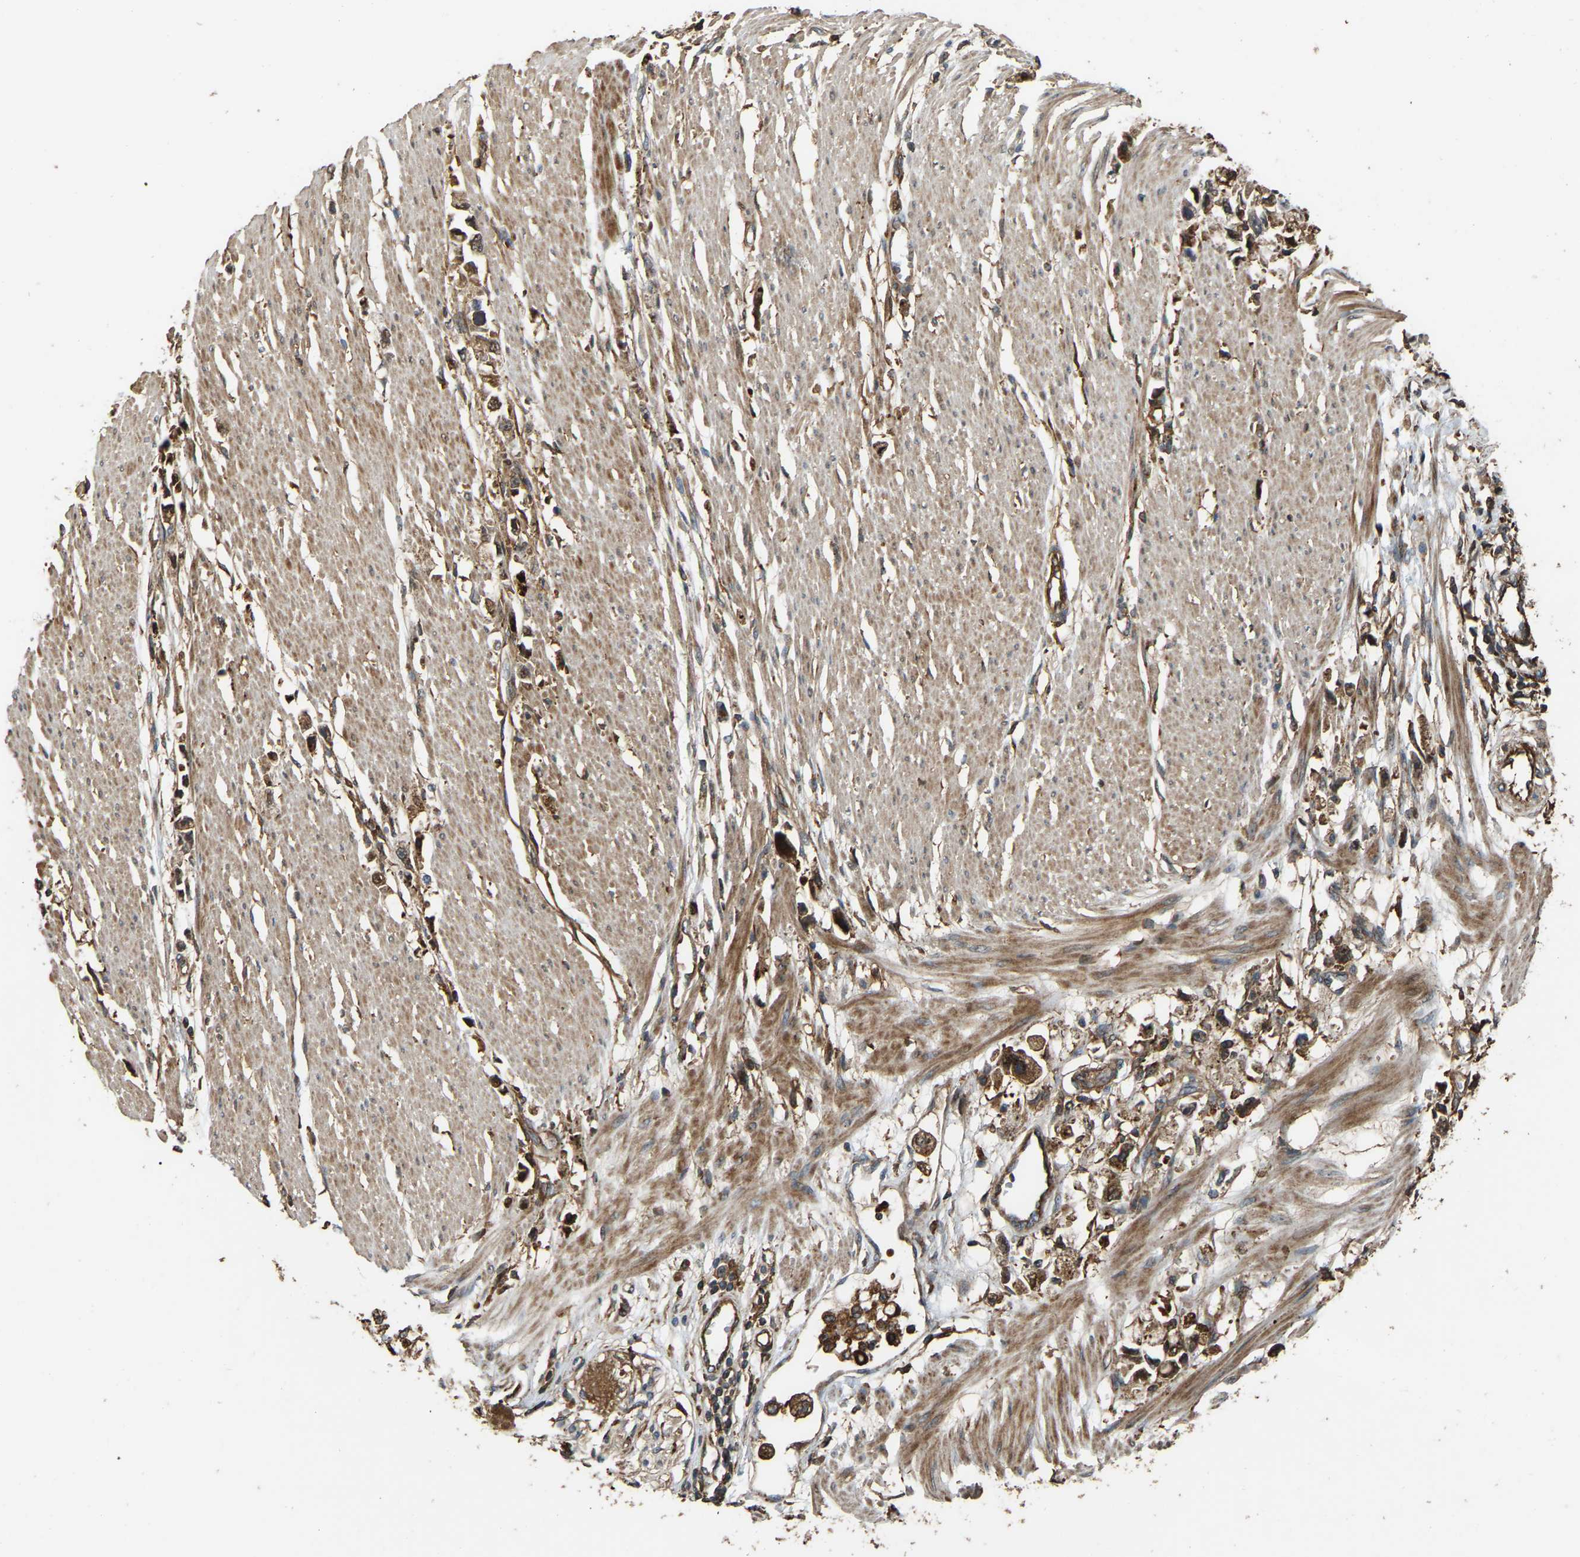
{"staining": {"intensity": "moderate", "quantity": ">75%", "location": "cytoplasmic/membranous"}, "tissue": "stomach cancer", "cell_type": "Tumor cells", "image_type": "cancer", "snomed": [{"axis": "morphology", "description": "Adenocarcinoma, NOS"}, {"axis": "topography", "description": "Stomach"}], "caption": "An image of stomach cancer (adenocarcinoma) stained for a protein shows moderate cytoplasmic/membranous brown staining in tumor cells.", "gene": "SAMD9L", "patient": {"sex": "female", "age": 59}}